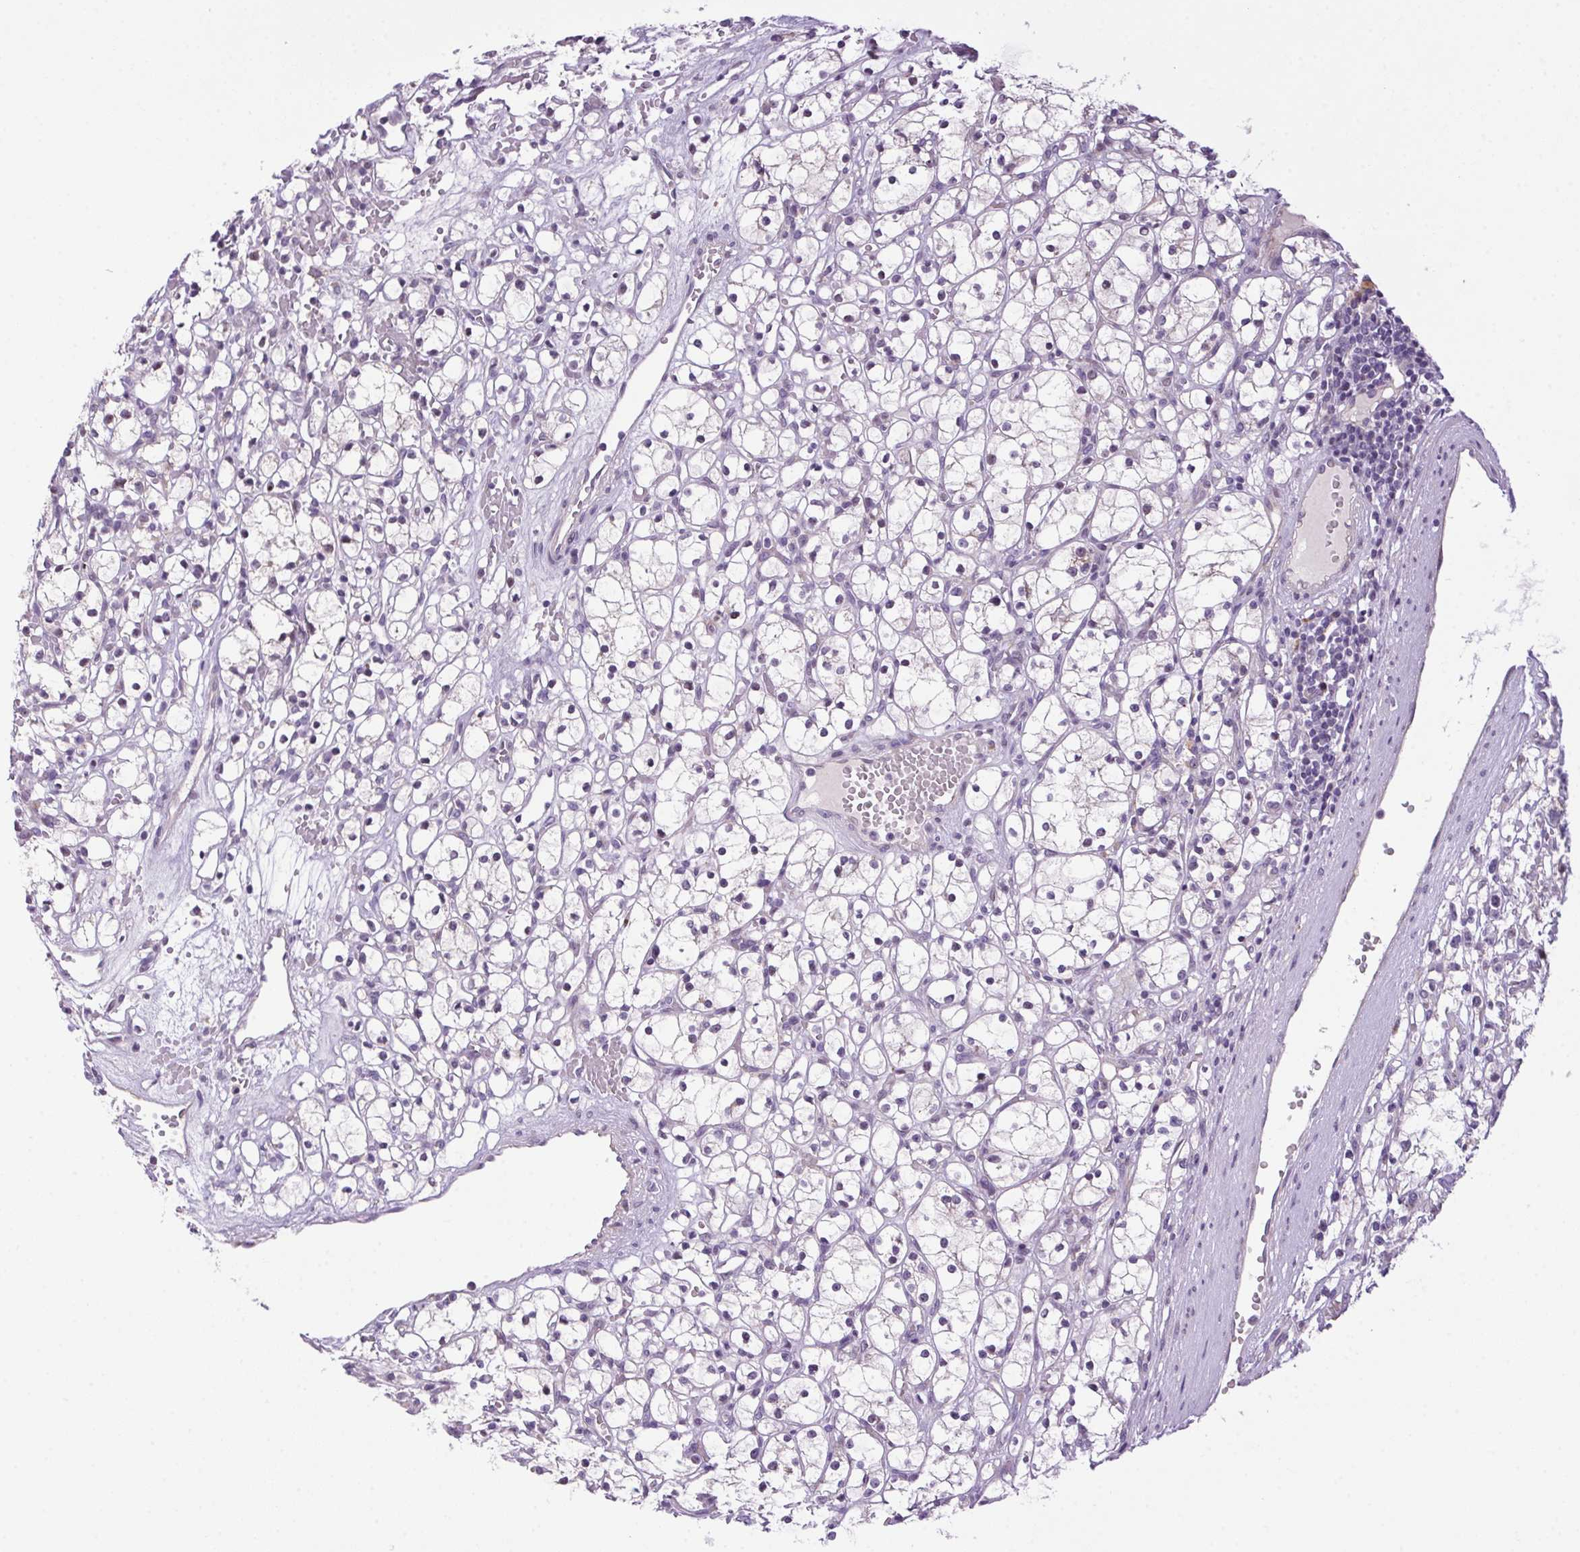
{"staining": {"intensity": "negative", "quantity": "none", "location": "none"}, "tissue": "renal cancer", "cell_type": "Tumor cells", "image_type": "cancer", "snomed": [{"axis": "morphology", "description": "Adenocarcinoma, NOS"}, {"axis": "topography", "description": "Kidney"}], "caption": "Protein analysis of renal cancer exhibits no significant positivity in tumor cells.", "gene": "LRRTM1", "patient": {"sex": "female", "age": 59}}